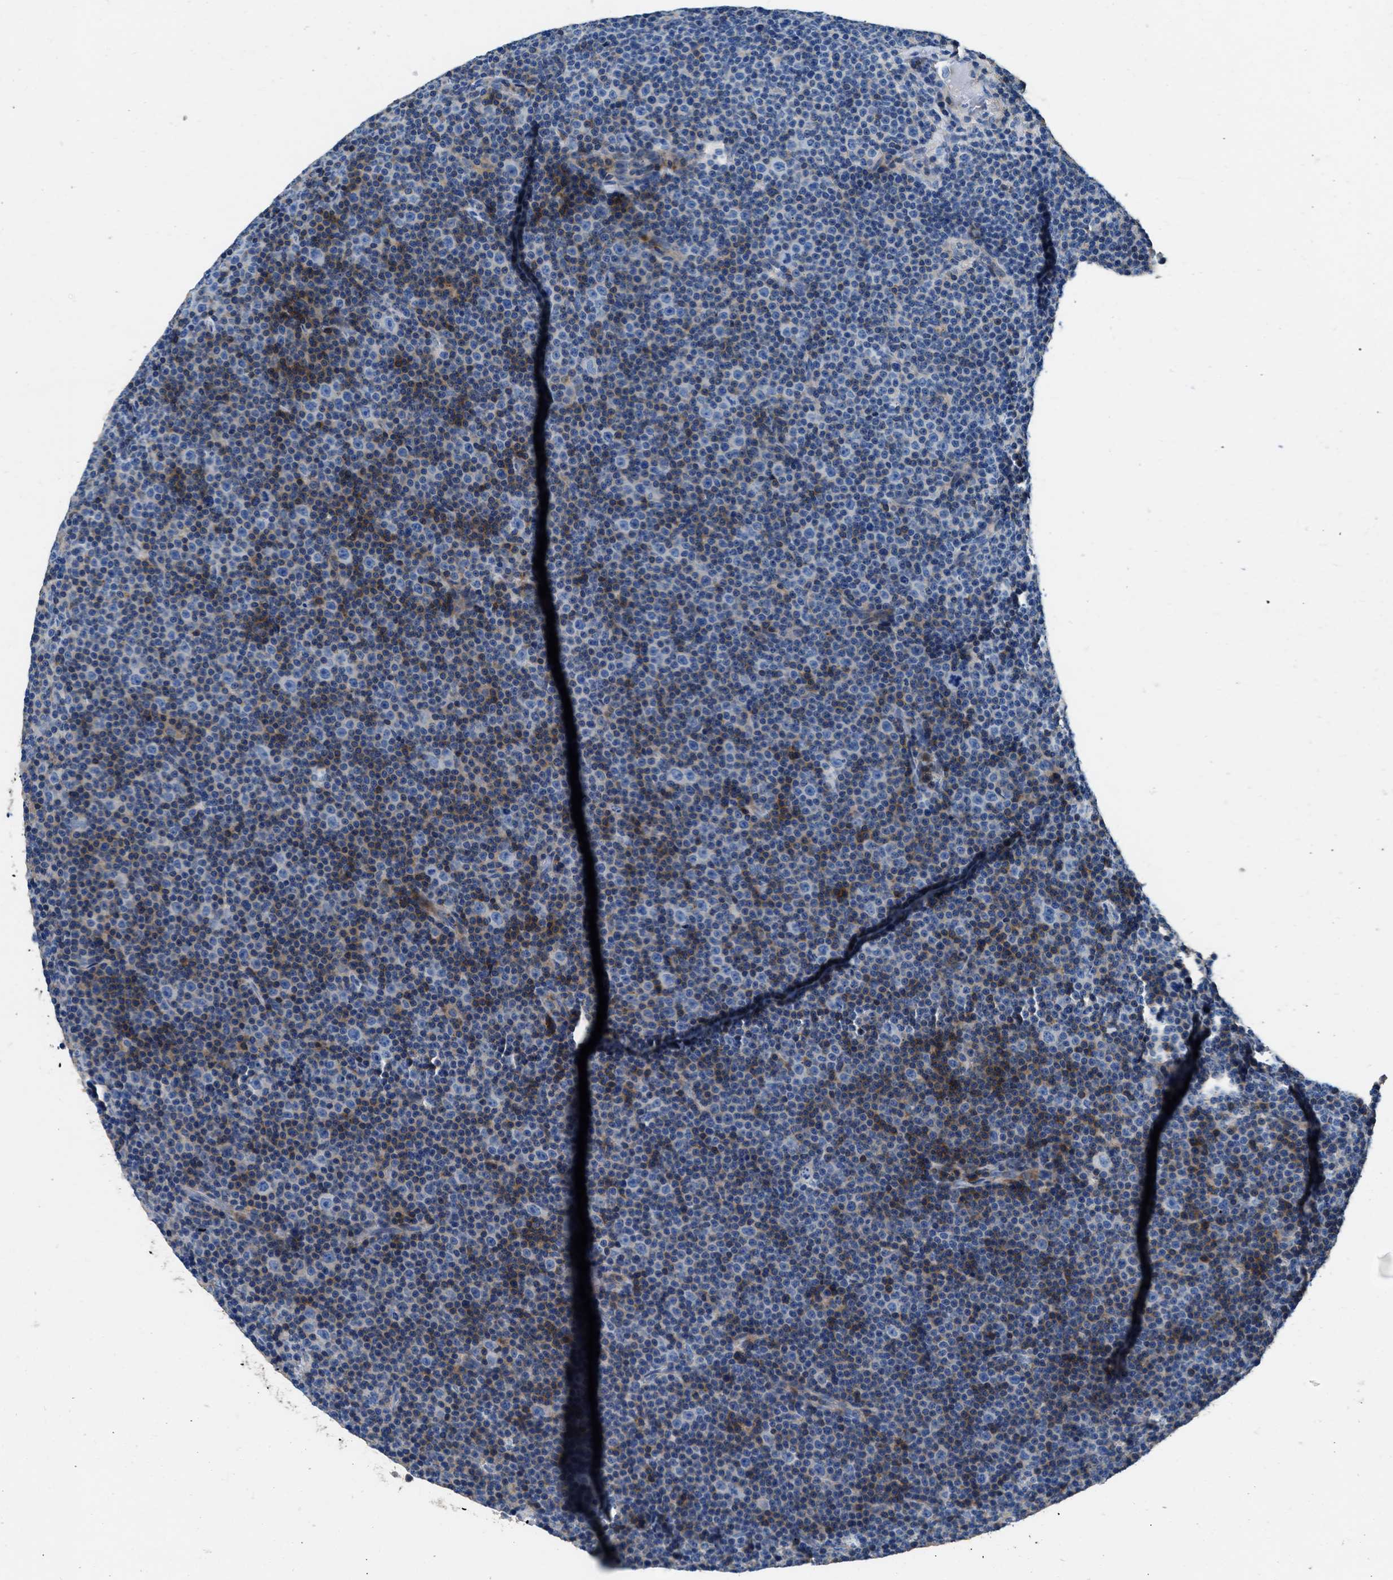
{"staining": {"intensity": "weak", "quantity": "<25%", "location": "cytoplasmic/membranous"}, "tissue": "lymphoma", "cell_type": "Tumor cells", "image_type": "cancer", "snomed": [{"axis": "morphology", "description": "Malignant lymphoma, non-Hodgkin's type, Low grade"}, {"axis": "topography", "description": "Lymph node"}], "caption": "An IHC micrograph of lymphoma is shown. There is no staining in tumor cells of lymphoma.", "gene": "KCNQ4", "patient": {"sex": "female", "age": 67}}